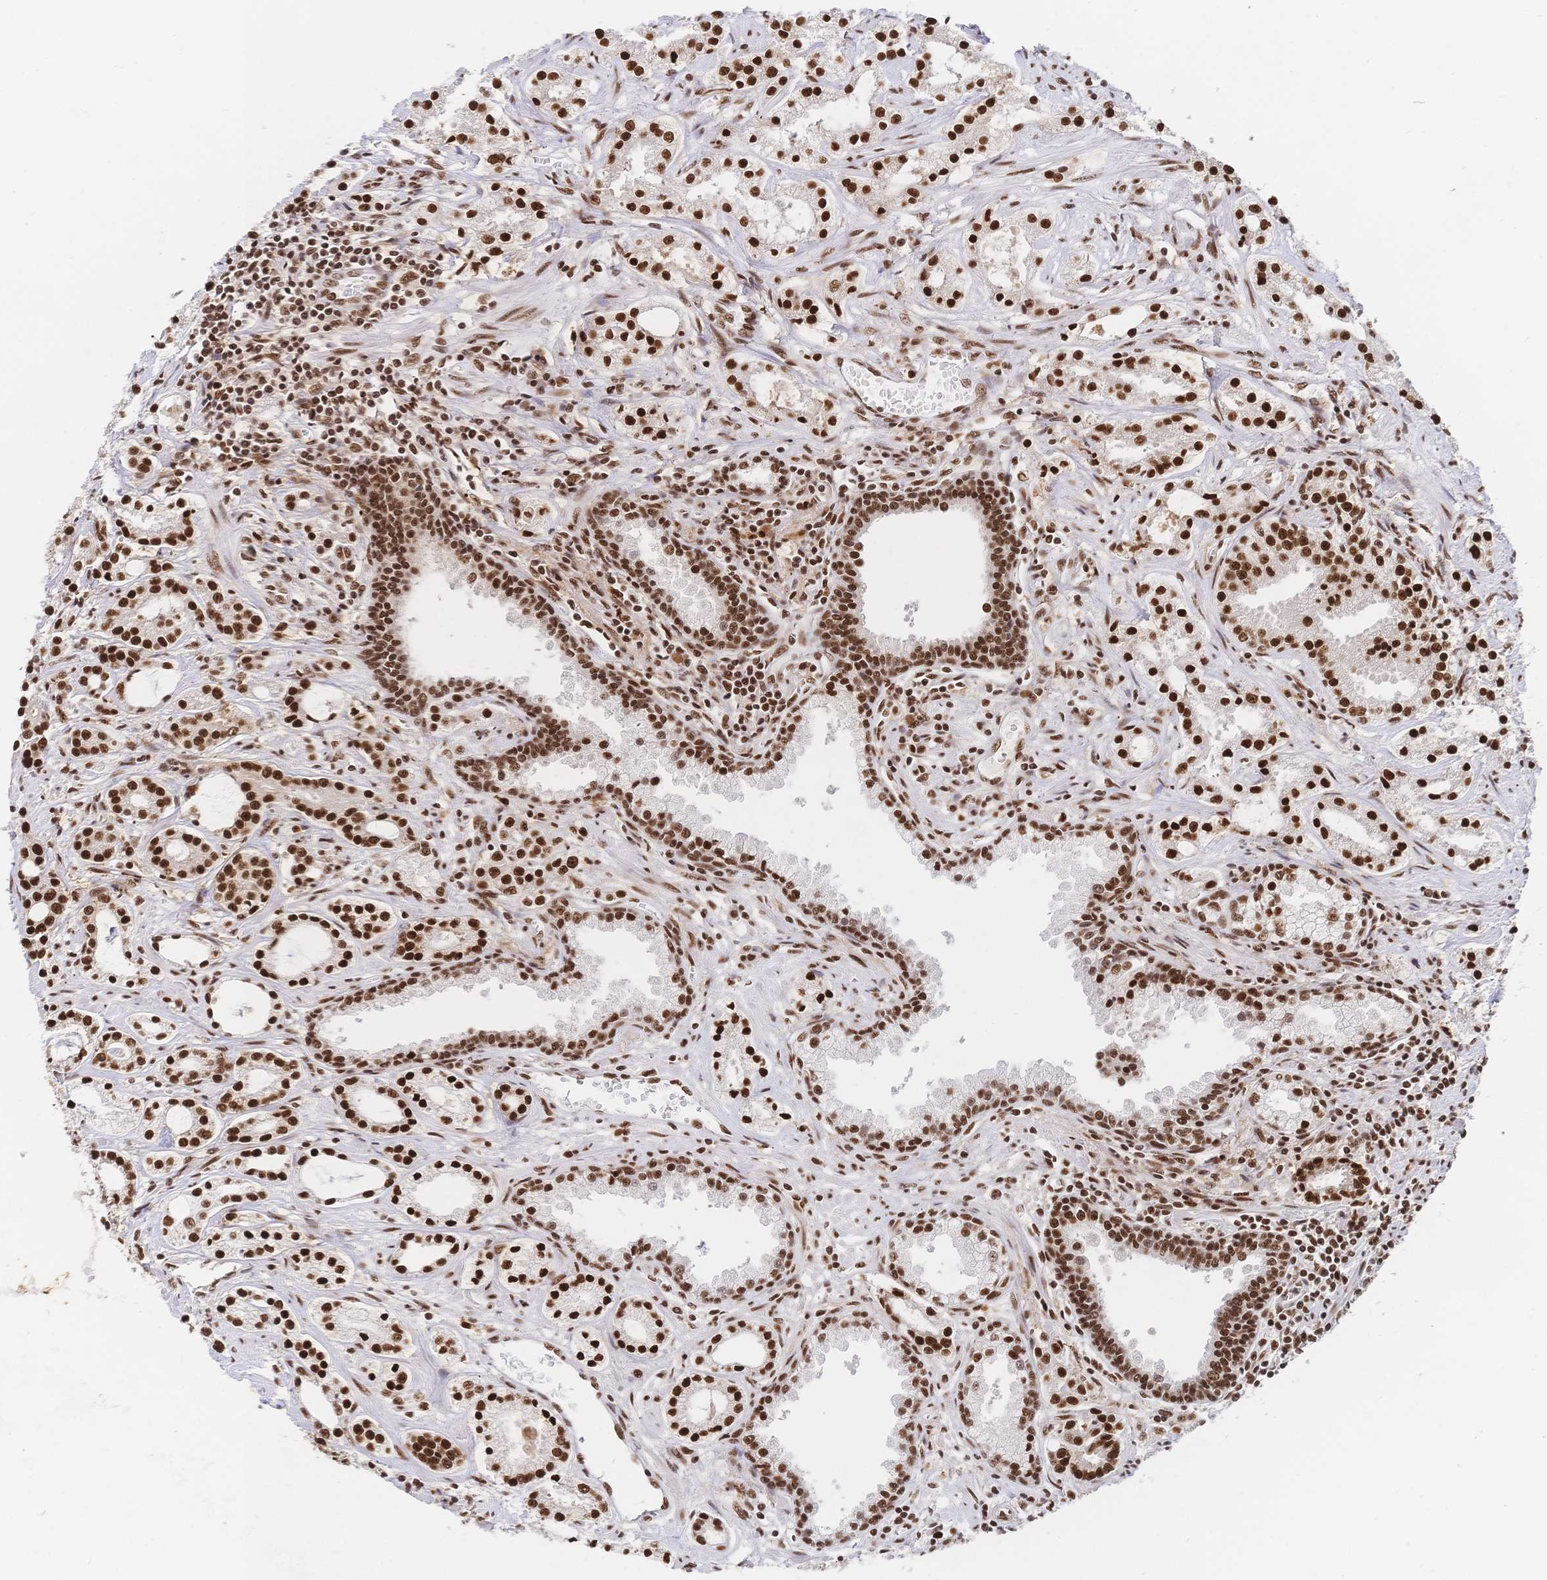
{"staining": {"intensity": "strong", "quantity": ">75%", "location": "nuclear"}, "tissue": "prostate cancer", "cell_type": "Tumor cells", "image_type": "cancer", "snomed": [{"axis": "morphology", "description": "Adenocarcinoma, Medium grade"}, {"axis": "topography", "description": "Prostate"}], "caption": "Human adenocarcinoma (medium-grade) (prostate) stained with a brown dye demonstrates strong nuclear positive staining in about >75% of tumor cells.", "gene": "SRSF1", "patient": {"sex": "male", "age": 57}}